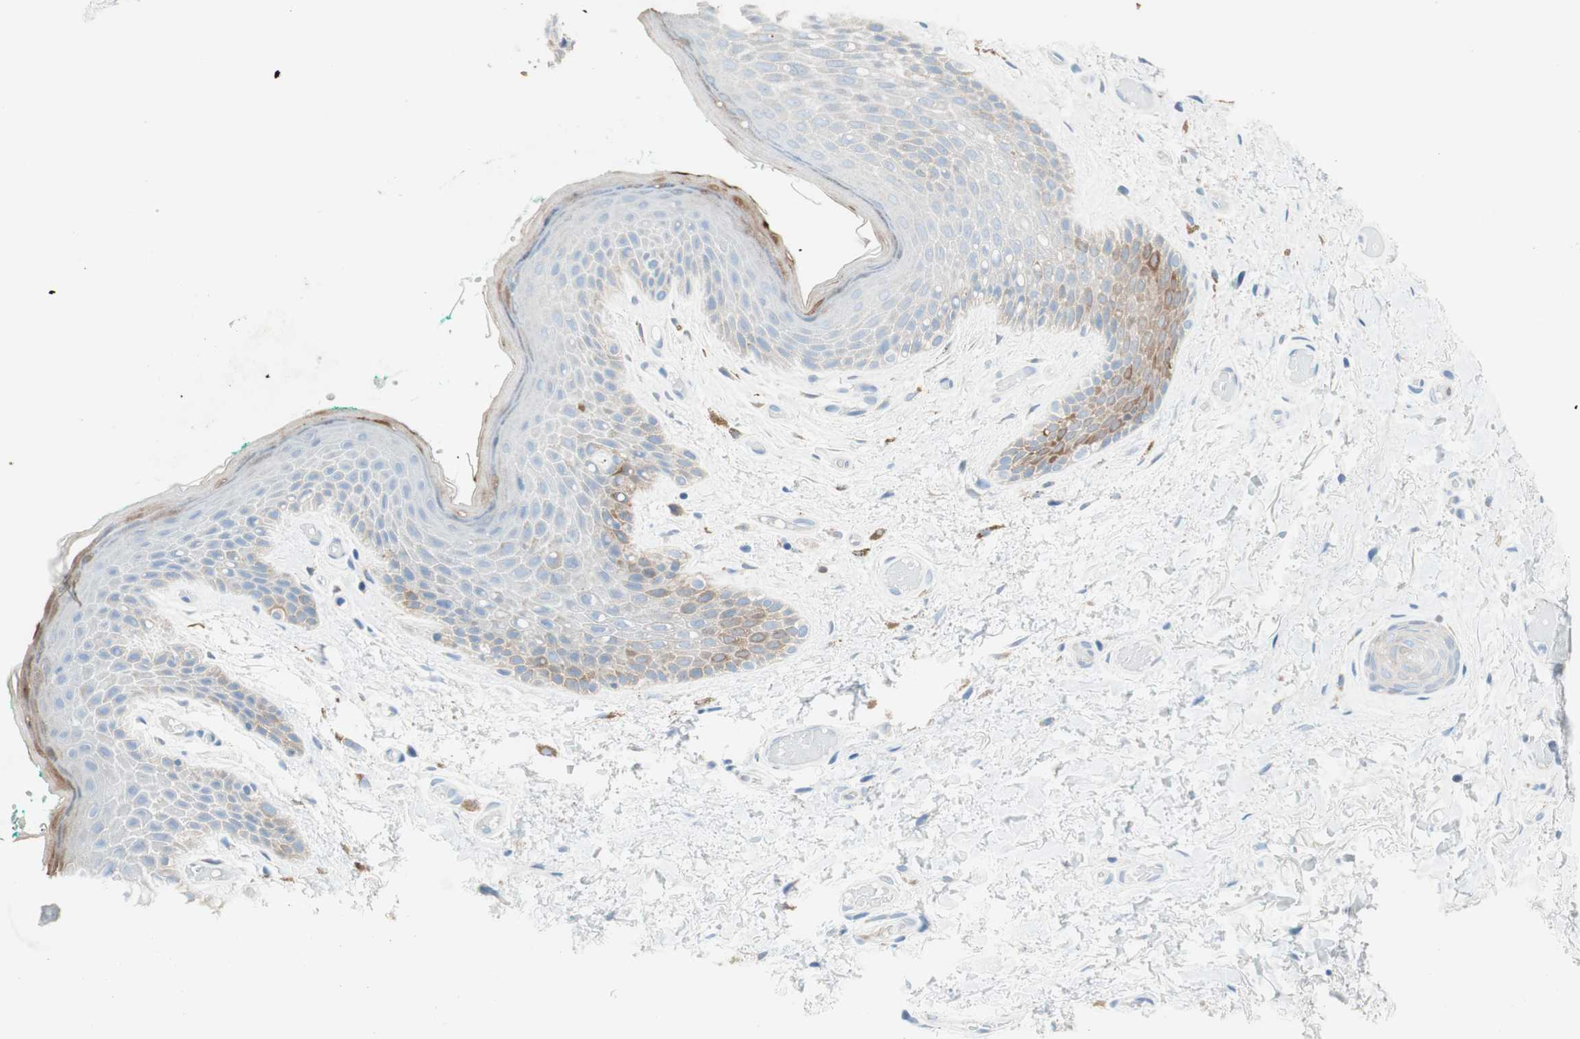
{"staining": {"intensity": "weak", "quantity": "<25%", "location": "cytoplasmic/membranous"}, "tissue": "skin", "cell_type": "Epidermal cells", "image_type": "normal", "snomed": [{"axis": "morphology", "description": "Normal tissue, NOS"}, {"axis": "topography", "description": "Anal"}], "caption": "Immunohistochemistry histopathology image of unremarkable skin: human skin stained with DAB exhibits no significant protein staining in epidermal cells.", "gene": "GLUL", "patient": {"sex": "male", "age": 74}}